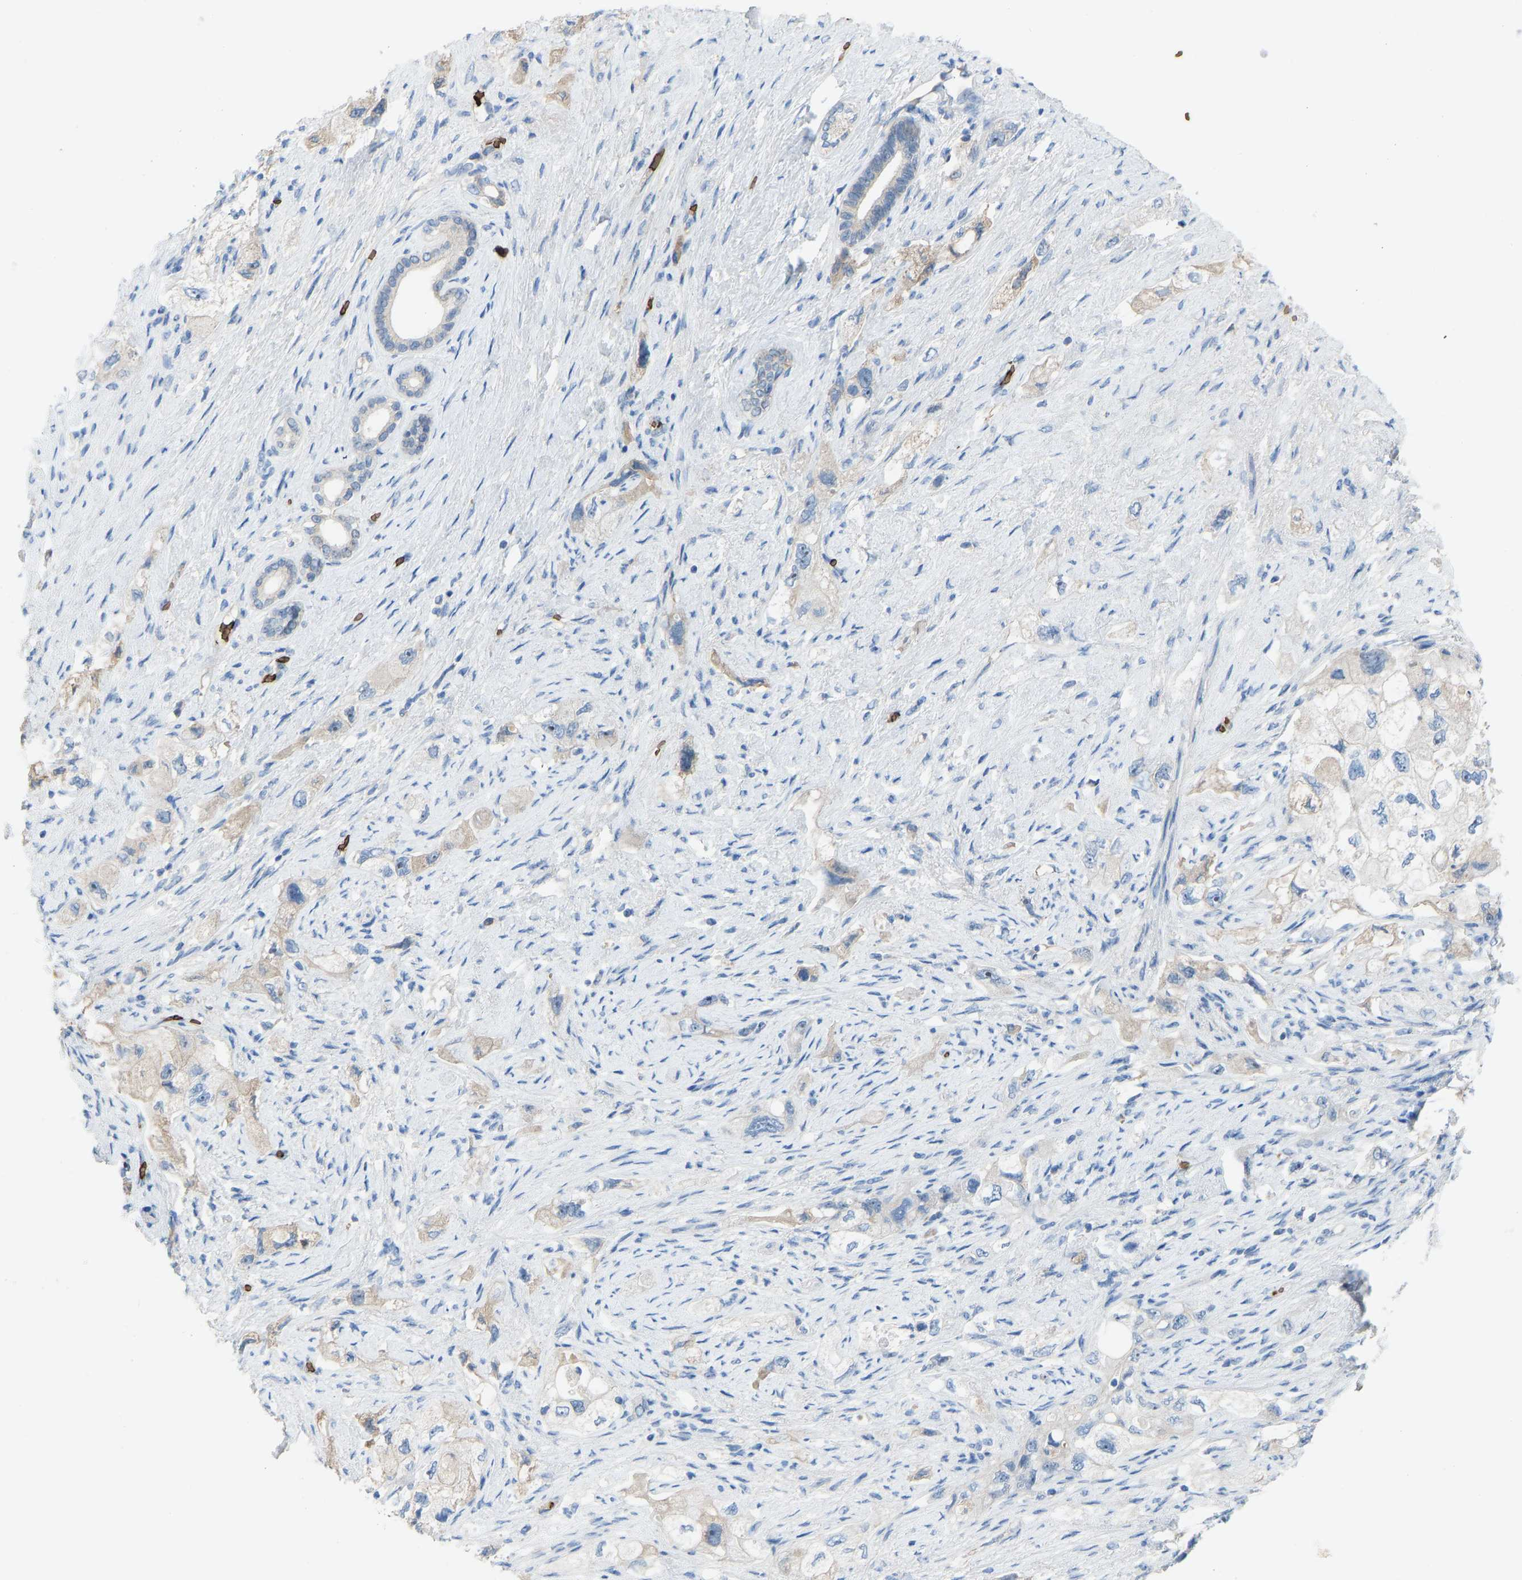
{"staining": {"intensity": "negative", "quantity": "none", "location": "none"}, "tissue": "pancreatic cancer", "cell_type": "Tumor cells", "image_type": "cancer", "snomed": [{"axis": "morphology", "description": "Adenocarcinoma, NOS"}, {"axis": "topography", "description": "Pancreas"}], "caption": "An image of human pancreatic adenocarcinoma is negative for staining in tumor cells.", "gene": "PIGS", "patient": {"sex": "female", "age": 73}}